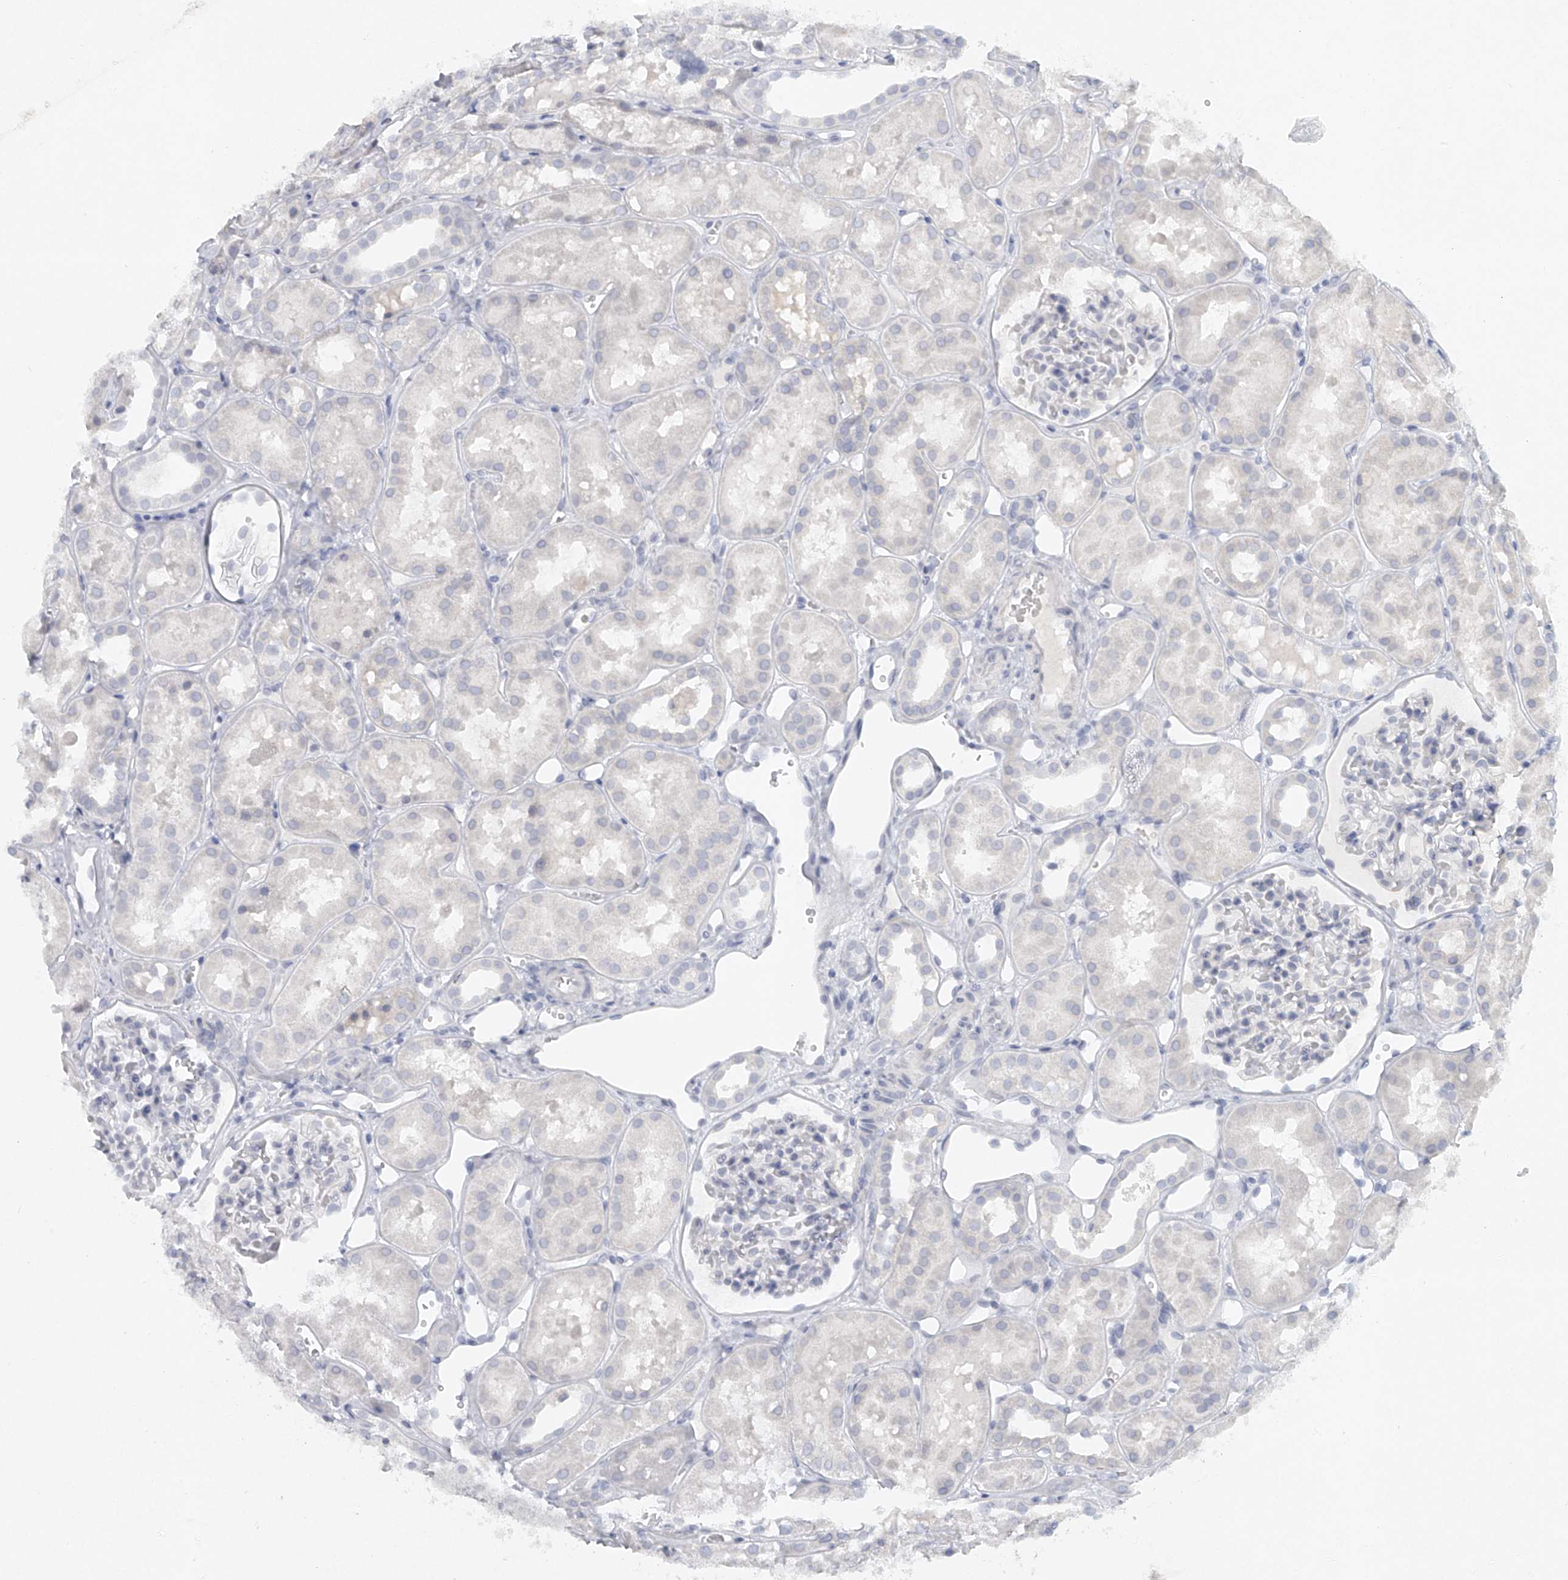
{"staining": {"intensity": "negative", "quantity": "none", "location": "none"}, "tissue": "kidney", "cell_type": "Cells in glomeruli", "image_type": "normal", "snomed": [{"axis": "morphology", "description": "Normal tissue, NOS"}, {"axis": "topography", "description": "Kidney"}], "caption": "This is a image of immunohistochemistry staining of unremarkable kidney, which shows no expression in cells in glomeruli. Brightfield microscopy of immunohistochemistry (IHC) stained with DAB (brown) and hematoxylin (blue), captured at high magnification.", "gene": "FAT2", "patient": {"sex": "male", "age": 16}}